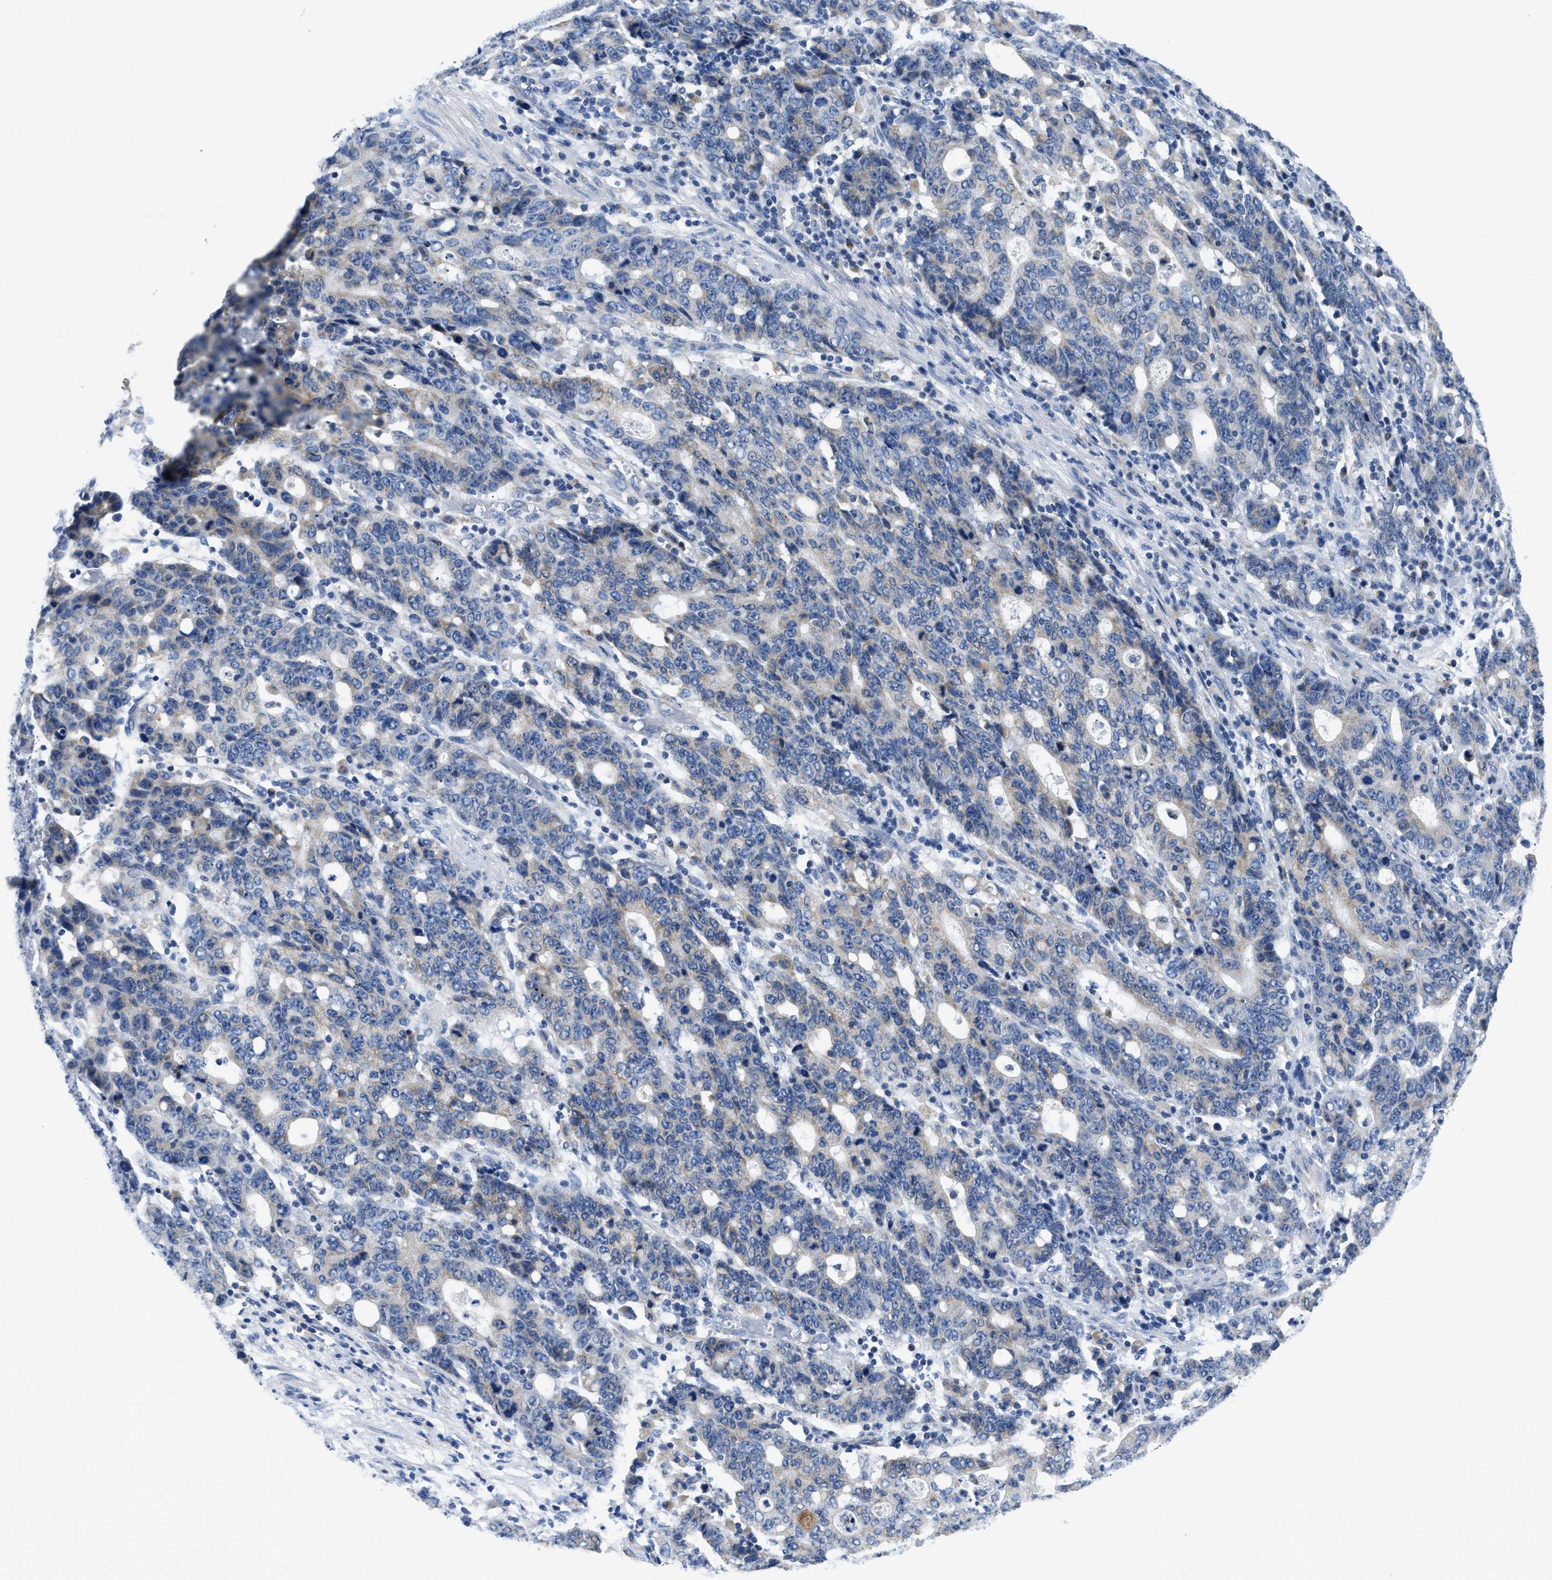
{"staining": {"intensity": "negative", "quantity": "none", "location": "none"}, "tissue": "stomach cancer", "cell_type": "Tumor cells", "image_type": "cancer", "snomed": [{"axis": "morphology", "description": "Adenocarcinoma, NOS"}, {"axis": "topography", "description": "Stomach, upper"}], "caption": "This is a image of IHC staining of adenocarcinoma (stomach), which shows no expression in tumor cells.", "gene": "ETFA", "patient": {"sex": "male", "age": 69}}